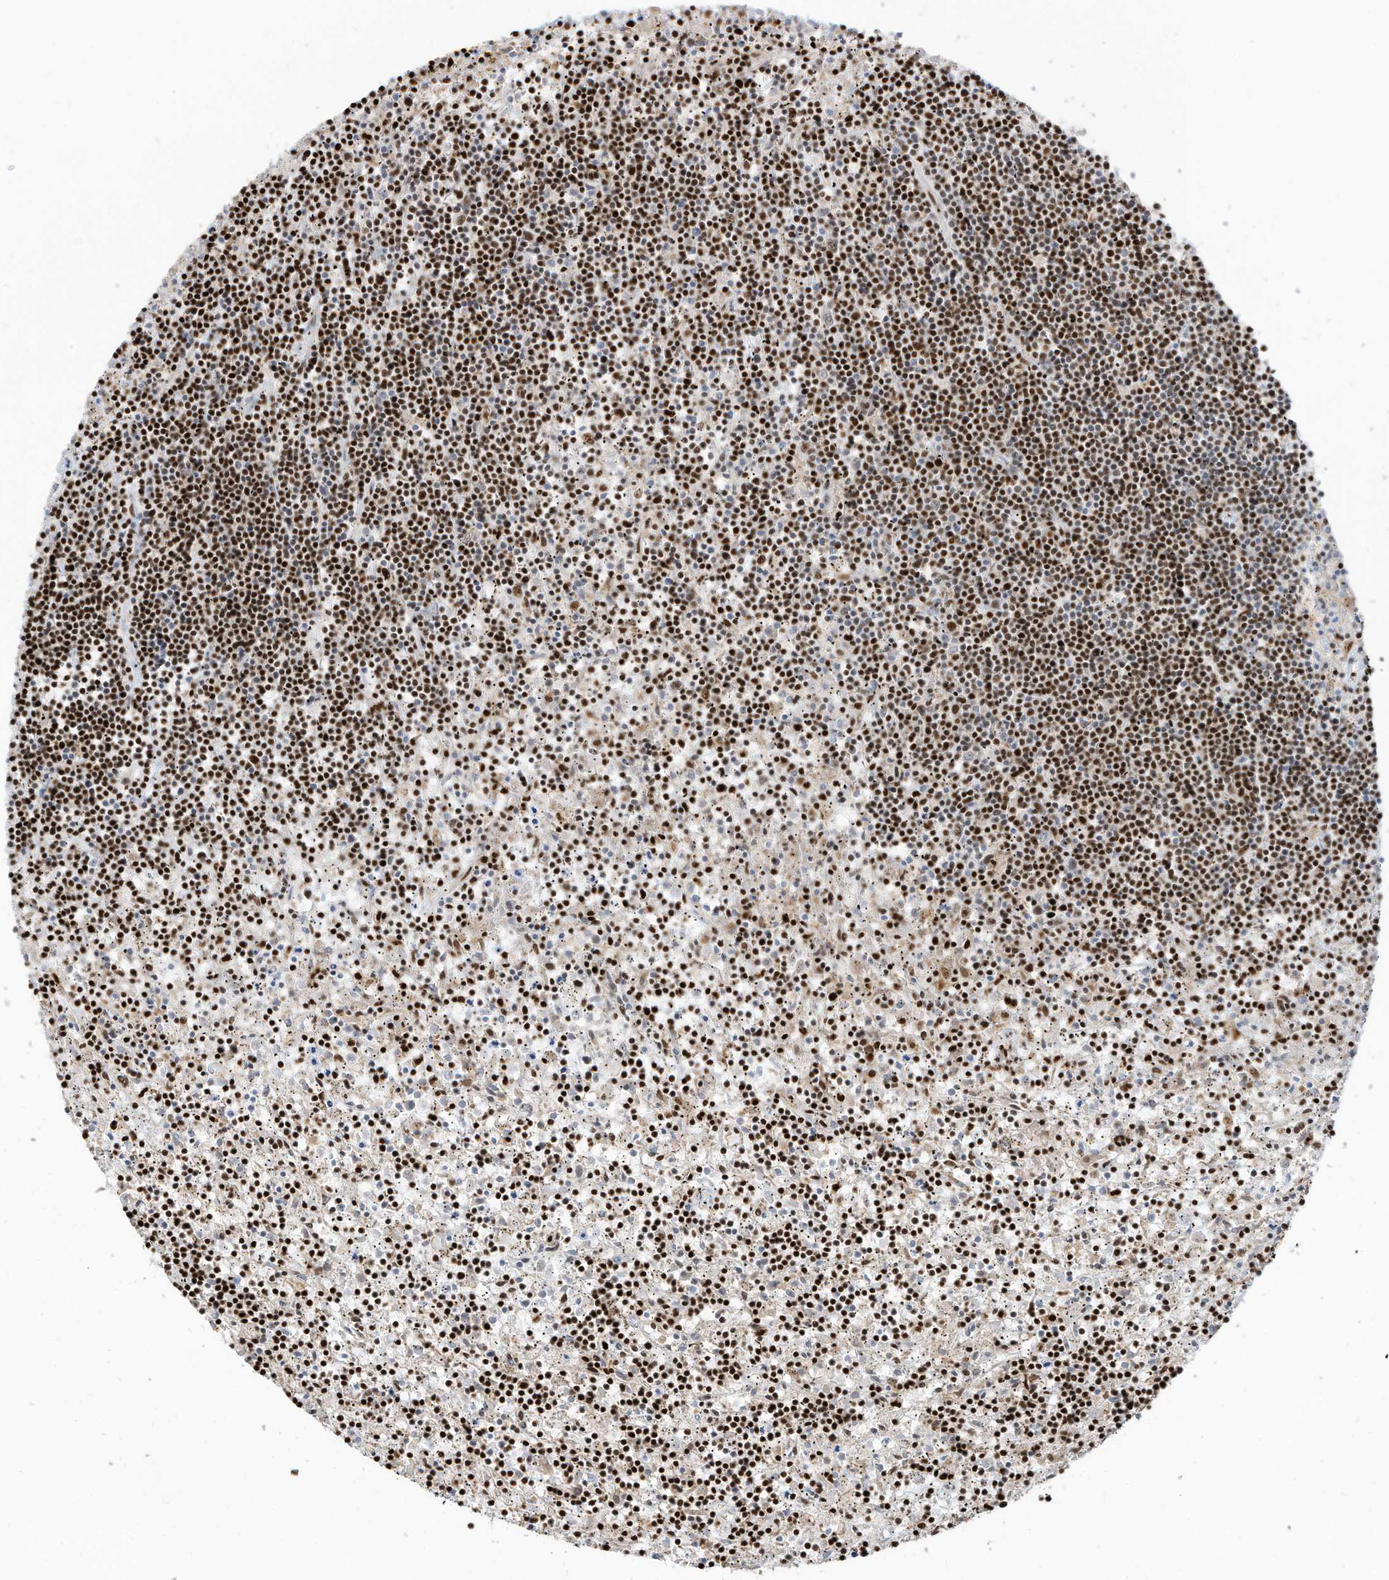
{"staining": {"intensity": "strong", "quantity": ">75%", "location": "nuclear"}, "tissue": "lymphoma", "cell_type": "Tumor cells", "image_type": "cancer", "snomed": [{"axis": "morphology", "description": "Malignant lymphoma, non-Hodgkin's type, Low grade"}, {"axis": "topography", "description": "Spleen"}], "caption": "Lymphoma stained for a protein (brown) reveals strong nuclear positive staining in approximately >75% of tumor cells.", "gene": "SAMD15", "patient": {"sex": "male", "age": 76}}